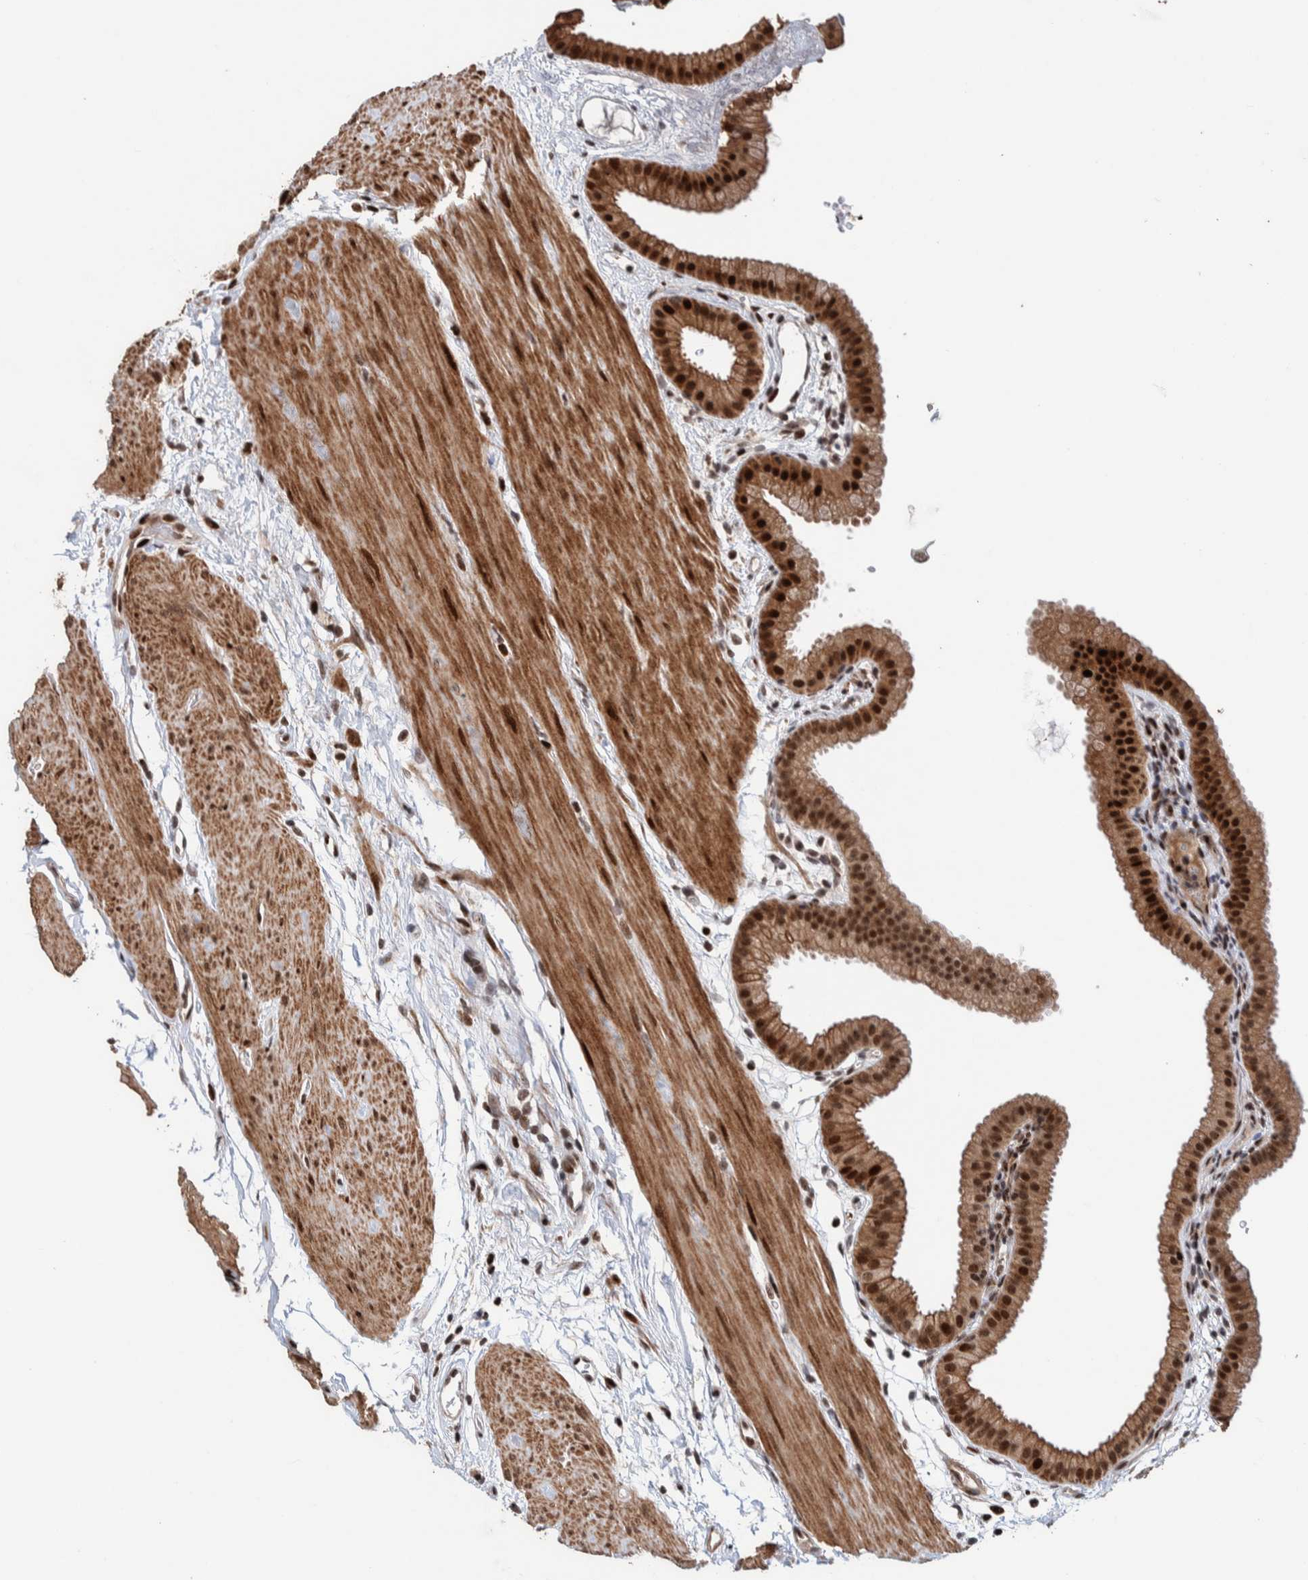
{"staining": {"intensity": "strong", "quantity": ">75%", "location": "nuclear"}, "tissue": "gallbladder", "cell_type": "Glandular cells", "image_type": "normal", "snomed": [{"axis": "morphology", "description": "Normal tissue, NOS"}, {"axis": "topography", "description": "Gallbladder"}], "caption": "IHC staining of benign gallbladder, which reveals high levels of strong nuclear positivity in about >75% of glandular cells indicating strong nuclear protein staining. The staining was performed using DAB (brown) for protein detection and nuclei were counterstained in hematoxylin (blue).", "gene": "CHD4", "patient": {"sex": "female", "age": 64}}